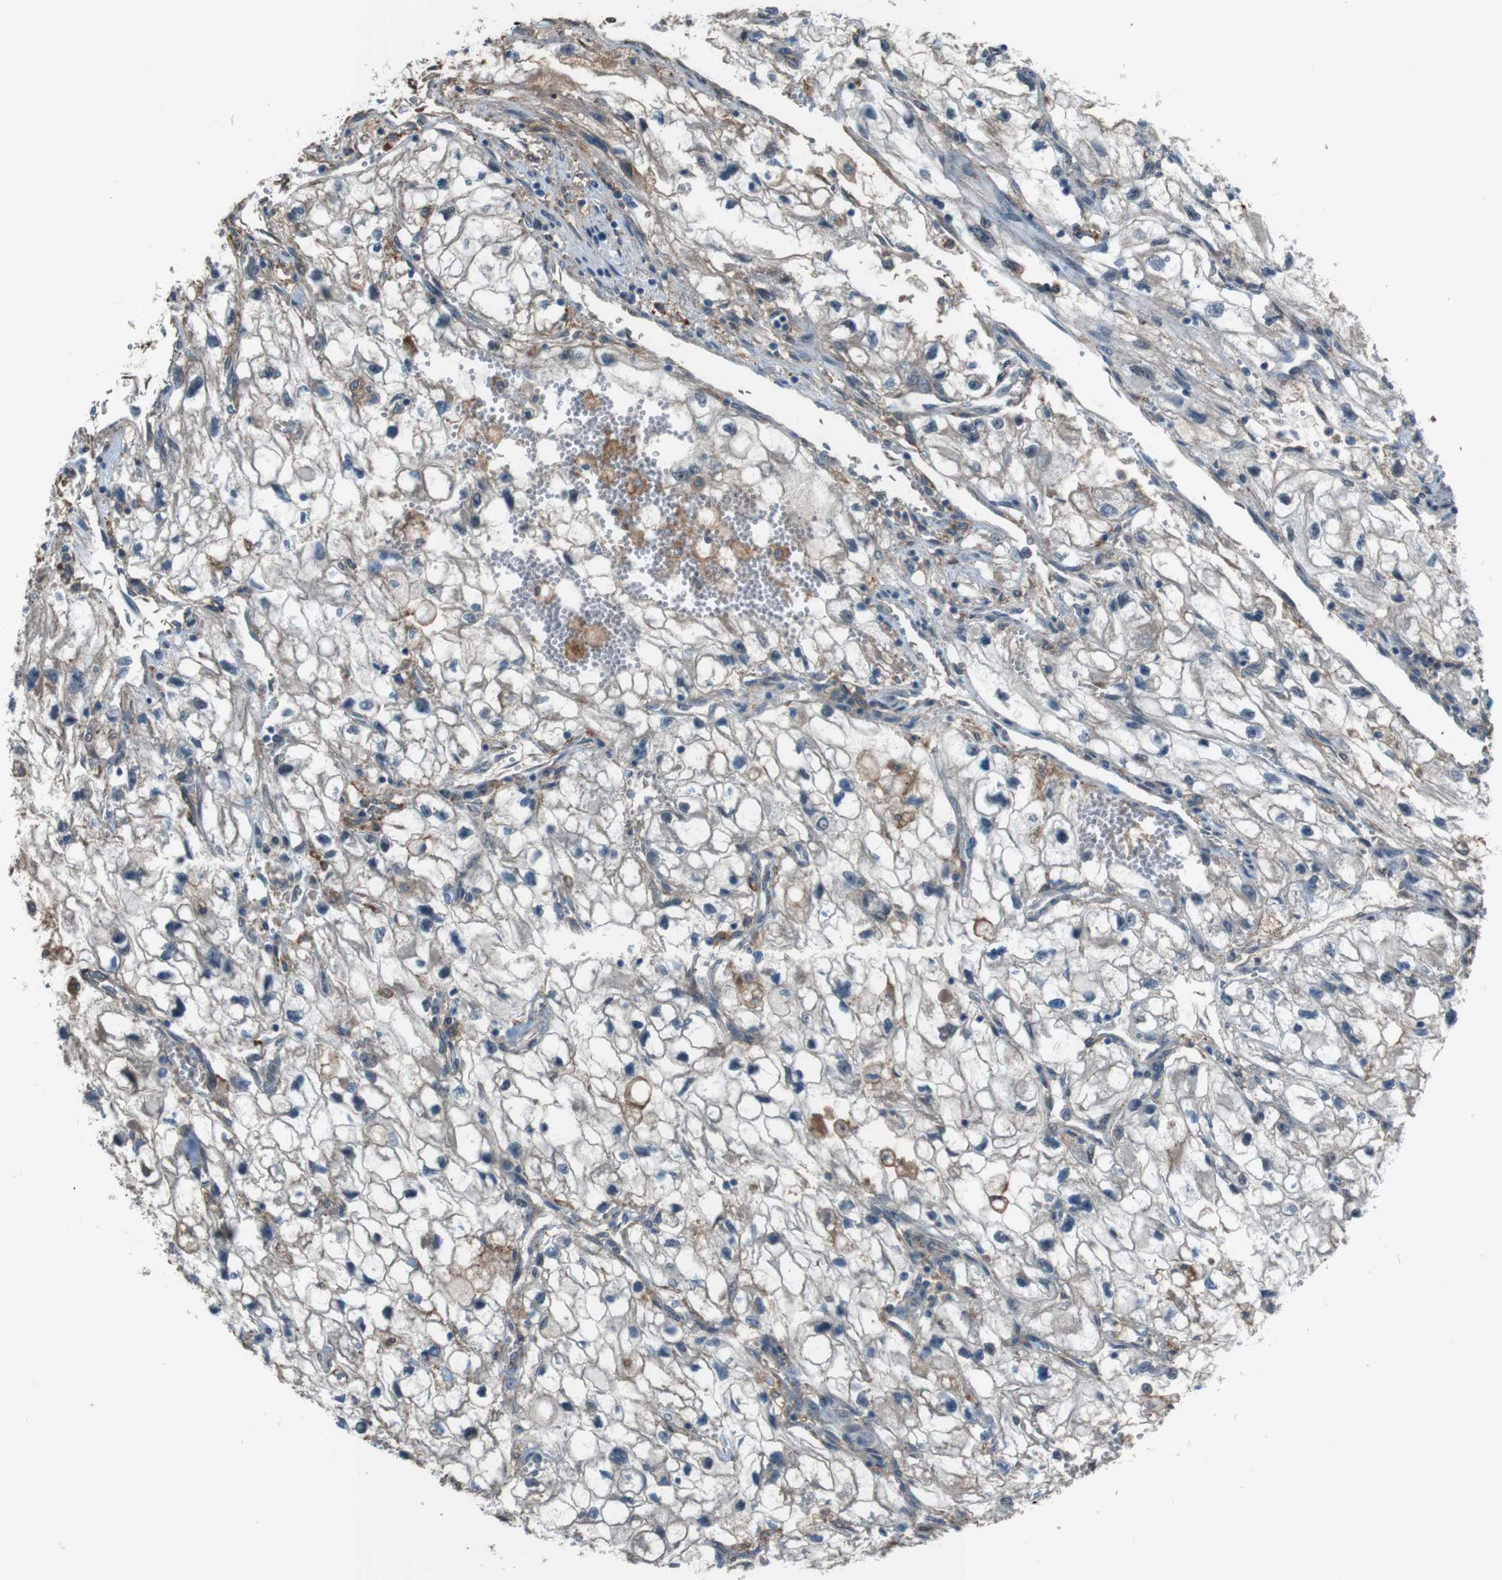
{"staining": {"intensity": "negative", "quantity": "none", "location": "none"}, "tissue": "renal cancer", "cell_type": "Tumor cells", "image_type": "cancer", "snomed": [{"axis": "morphology", "description": "Adenocarcinoma, NOS"}, {"axis": "topography", "description": "Kidney"}], "caption": "Immunohistochemistry photomicrograph of renal adenocarcinoma stained for a protein (brown), which reveals no expression in tumor cells.", "gene": "ATP2B1", "patient": {"sex": "female", "age": 70}}